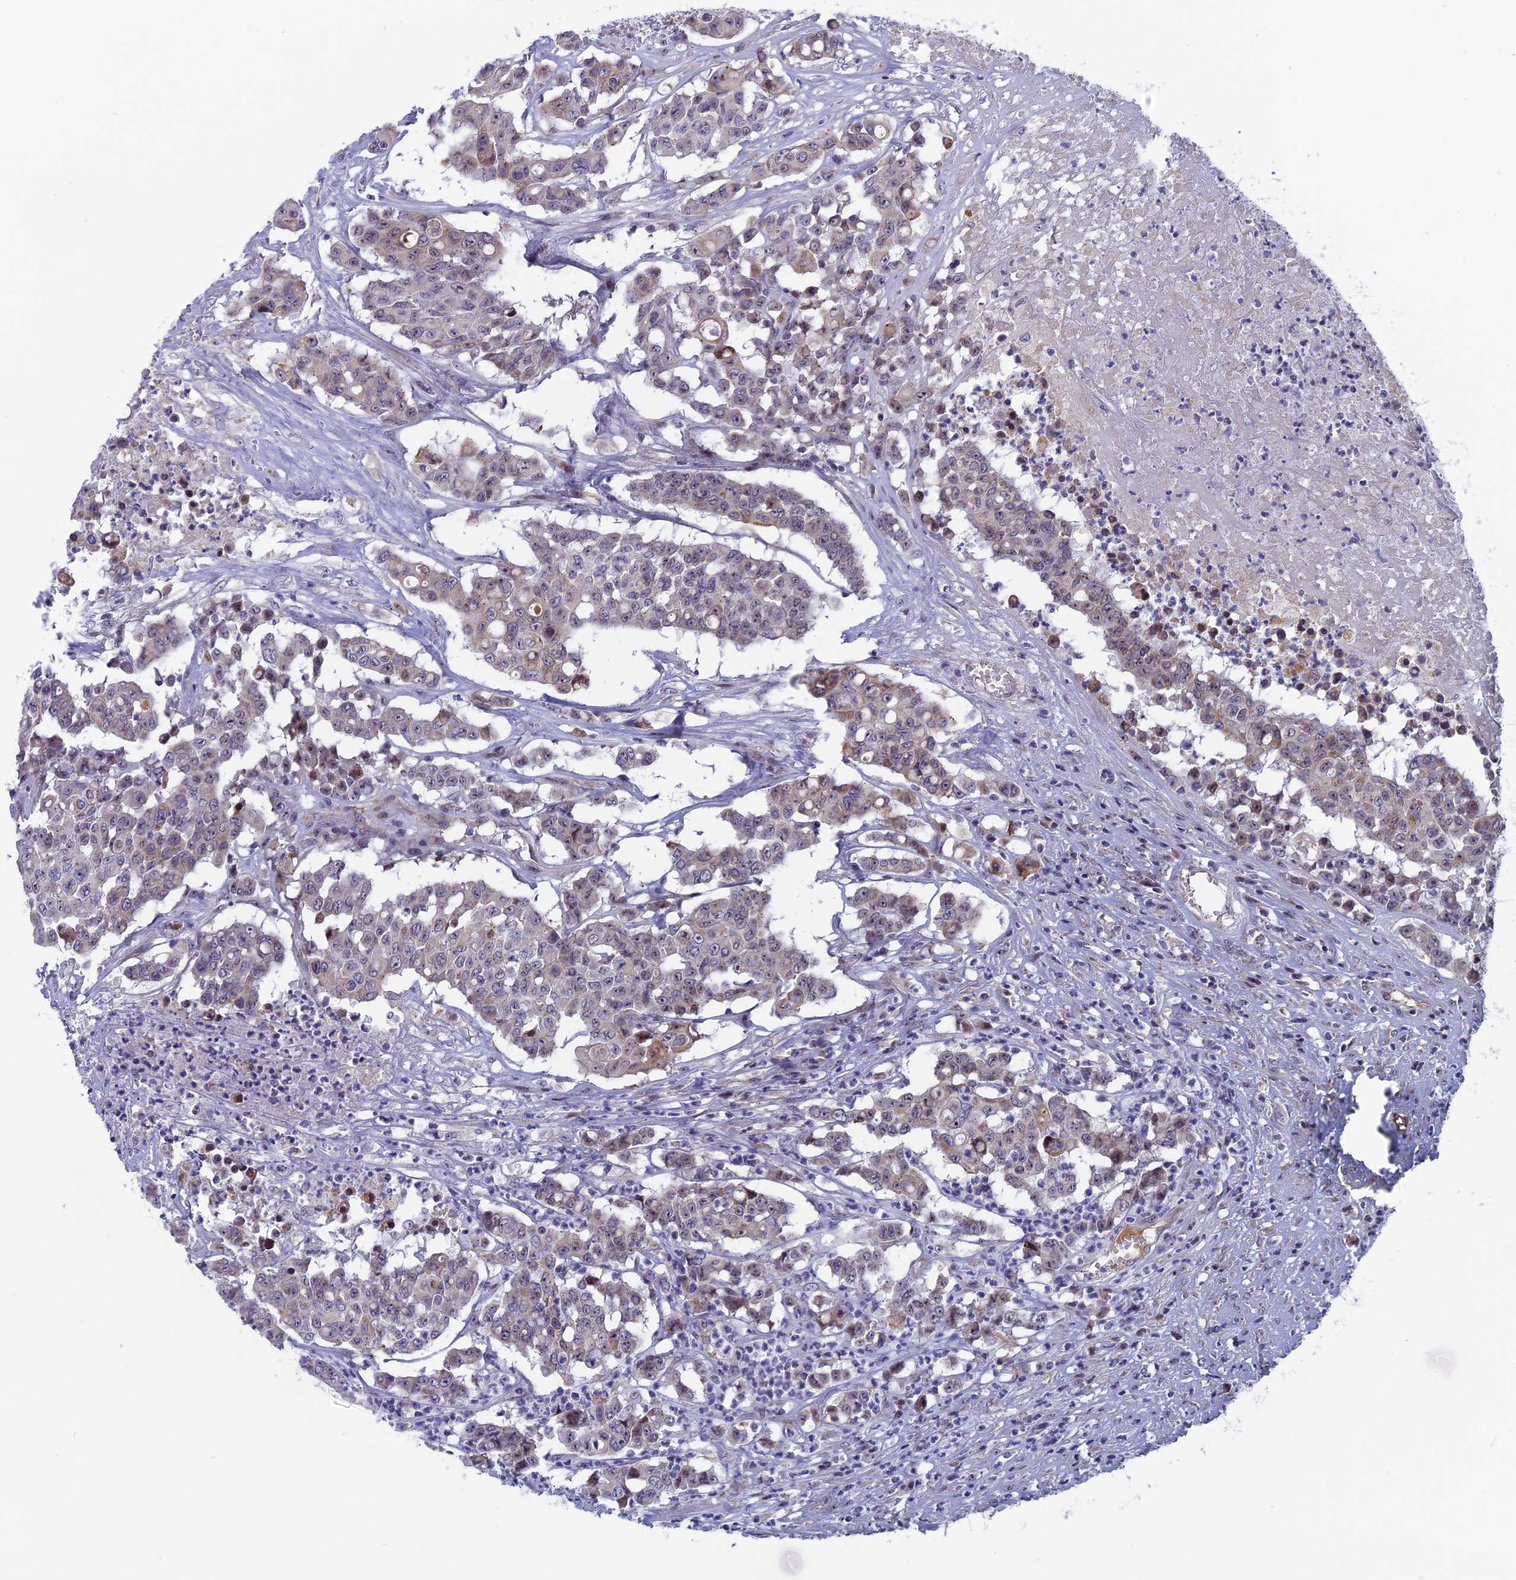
{"staining": {"intensity": "weak", "quantity": "<25%", "location": "cytoplasmic/membranous"}, "tissue": "colorectal cancer", "cell_type": "Tumor cells", "image_type": "cancer", "snomed": [{"axis": "morphology", "description": "Adenocarcinoma, NOS"}, {"axis": "topography", "description": "Colon"}], "caption": "Tumor cells are negative for brown protein staining in colorectal adenocarcinoma. (Stains: DAB (3,3'-diaminobenzidine) immunohistochemistry with hematoxylin counter stain, Microscopy: brightfield microscopy at high magnification).", "gene": "DTWD1", "patient": {"sex": "male", "age": 51}}